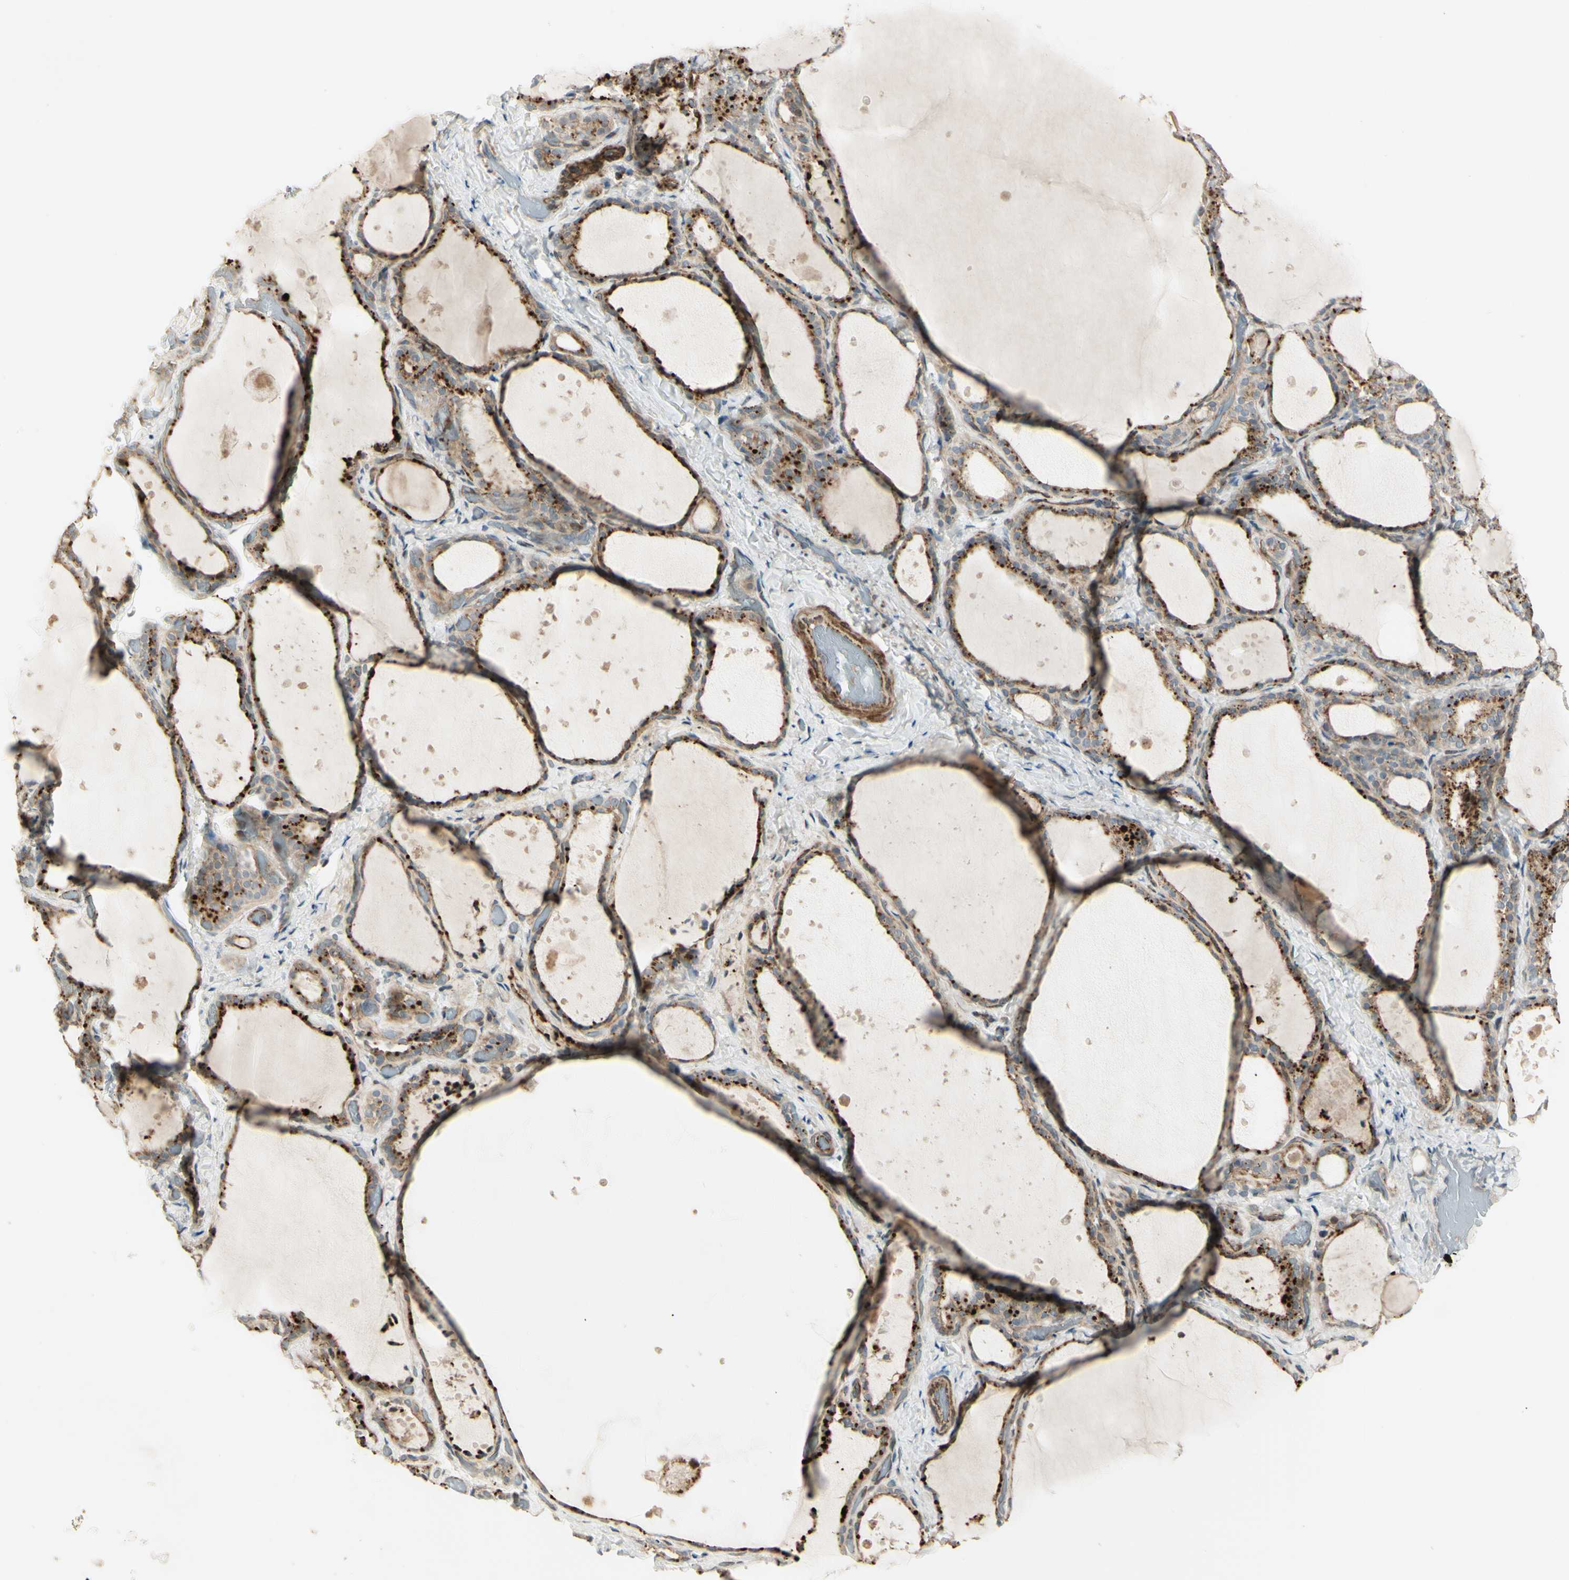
{"staining": {"intensity": "strong", "quantity": ">75%", "location": "cytoplasmic/membranous"}, "tissue": "thyroid gland", "cell_type": "Glandular cells", "image_type": "normal", "snomed": [{"axis": "morphology", "description": "Normal tissue, NOS"}, {"axis": "topography", "description": "Thyroid gland"}], "caption": "Protein analysis of benign thyroid gland demonstrates strong cytoplasmic/membranous staining in approximately >75% of glandular cells.", "gene": "NDFIP1", "patient": {"sex": "female", "age": 44}}